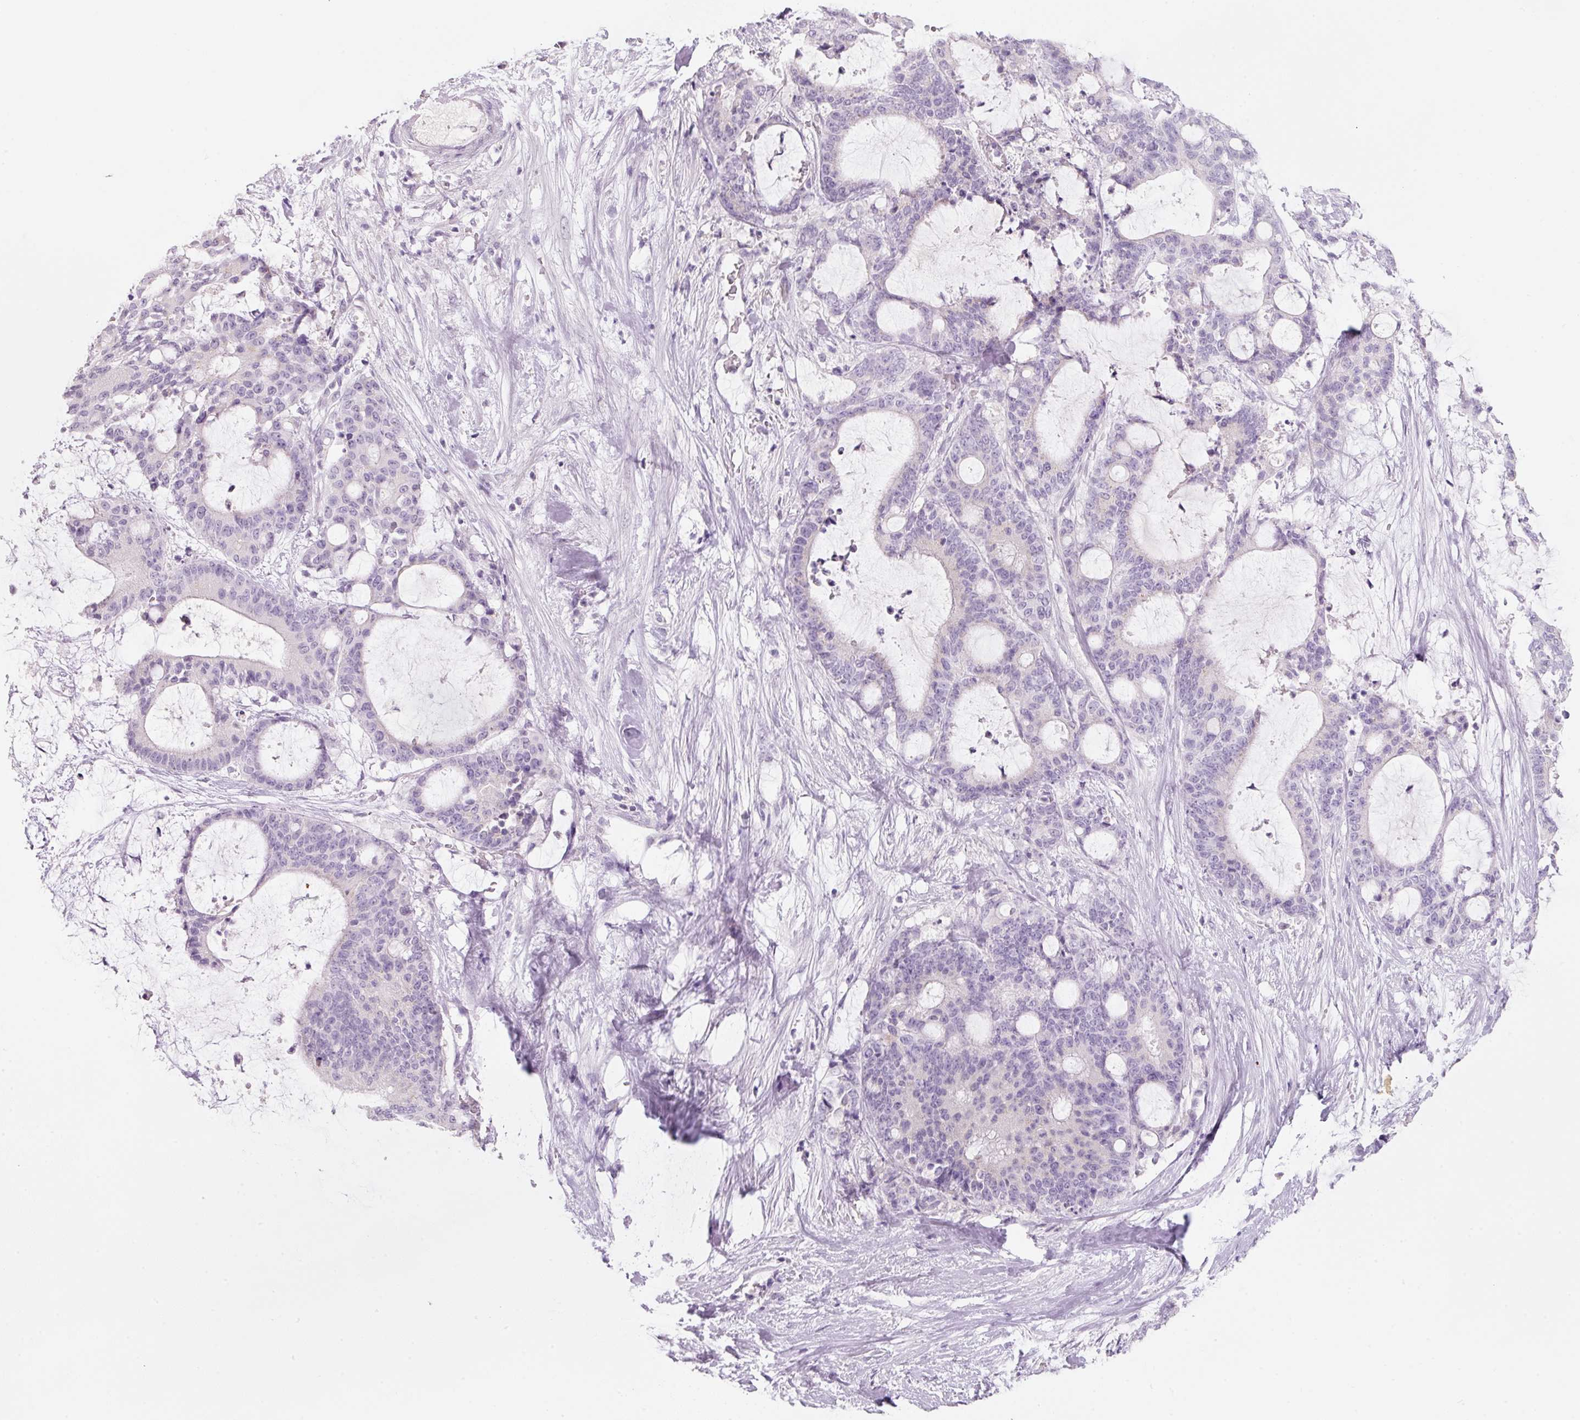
{"staining": {"intensity": "negative", "quantity": "none", "location": "none"}, "tissue": "liver cancer", "cell_type": "Tumor cells", "image_type": "cancer", "snomed": [{"axis": "morphology", "description": "Normal tissue, NOS"}, {"axis": "morphology", "description": "Cholangiocarcinoma"}, {"axis": "topography", "description": "Liver"}, {"axis": "topography", "description": "Peripheral nerve tissue"}], "caption": "DAB (3,3'-diaminobenzidine) immunohistochemical staining of human liver cancer shows no significant staining in tumor cells.", "gene": "ENSG00000206549", "patient": {"sex": "female", "age": 73}}